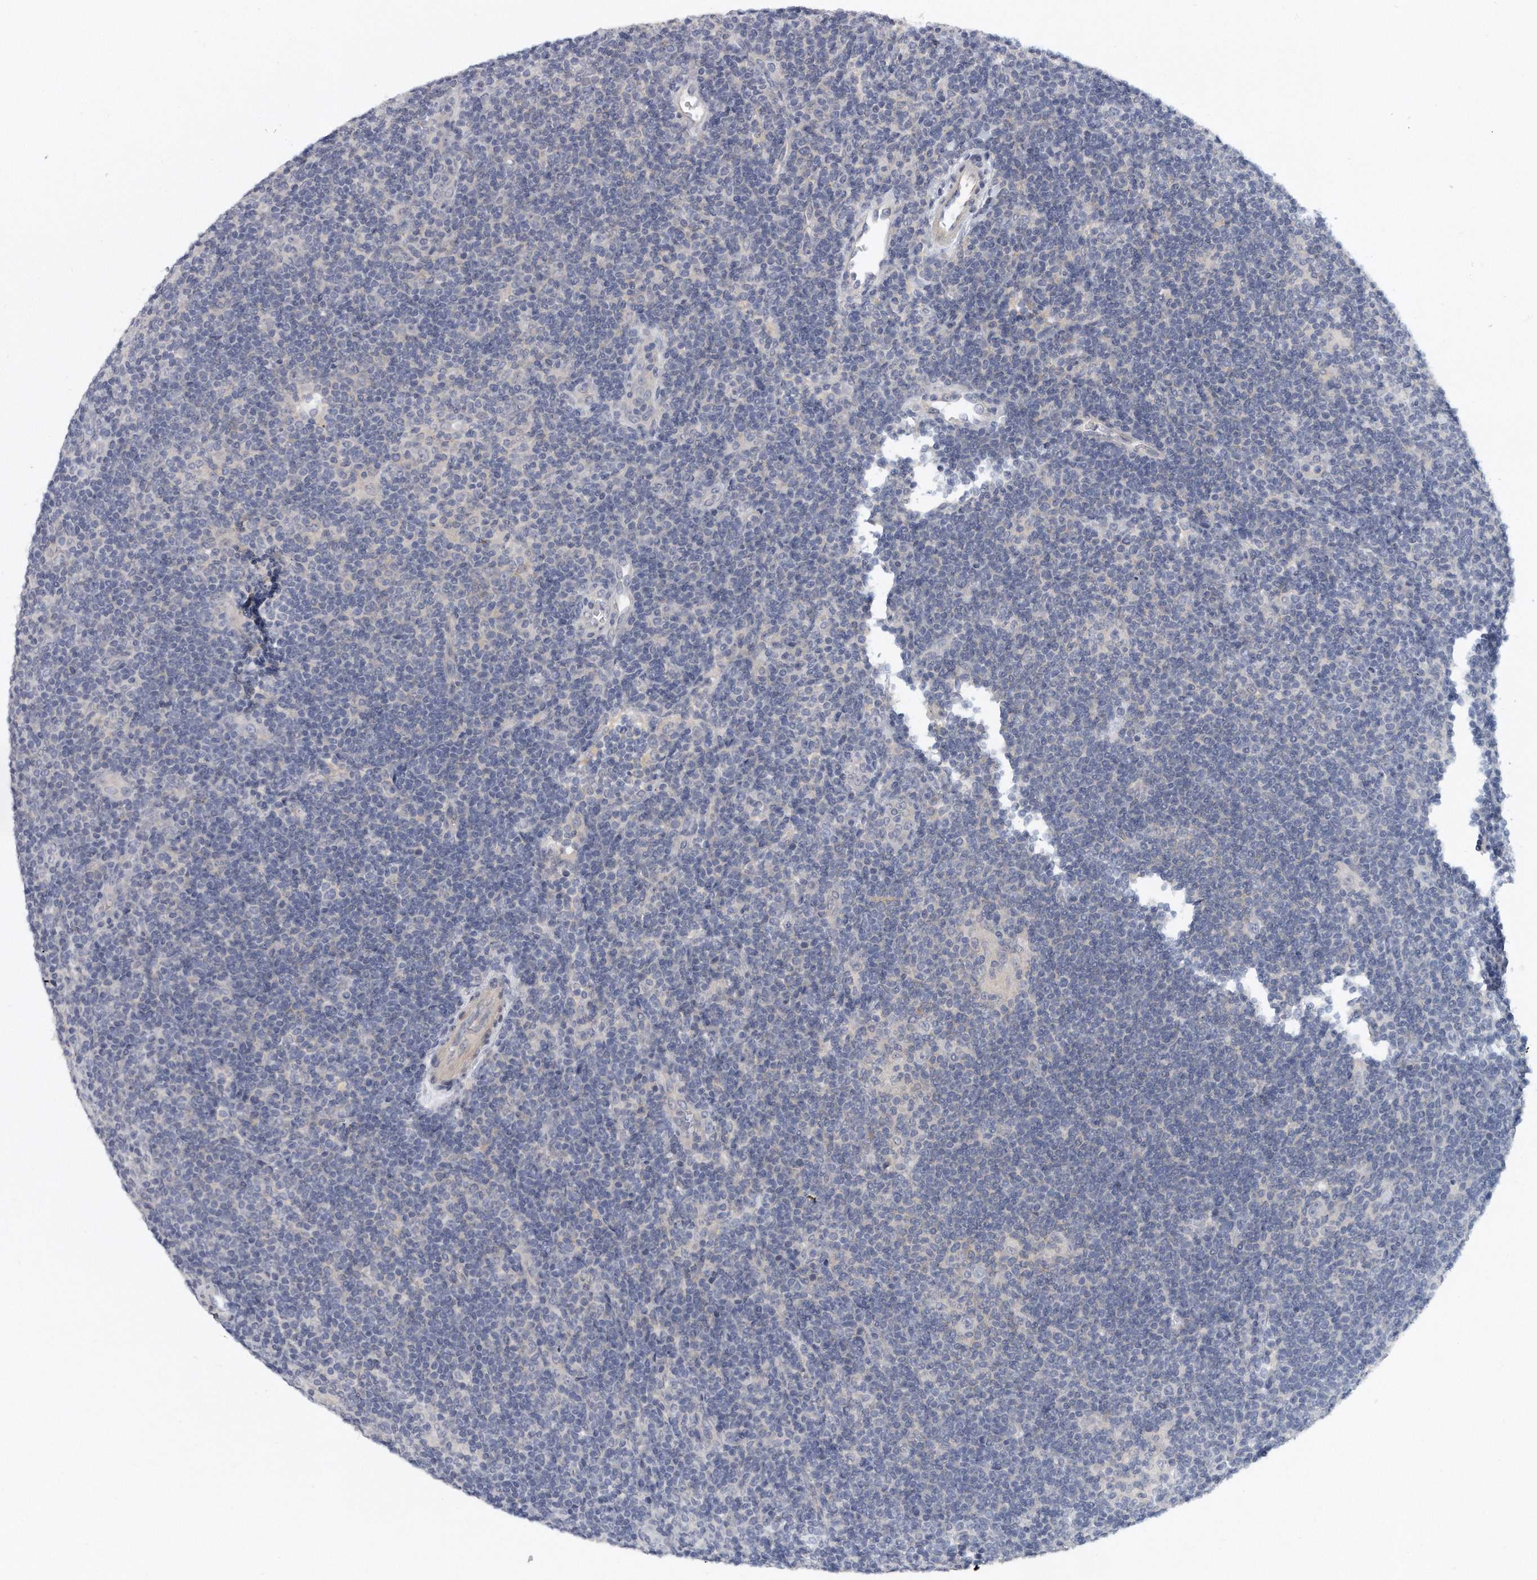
{"staining": {"intensity": "negative", "quantity": "none", "location": "none"}, "tissue": "lymphoma", "cell_type": "Tumor cells", "image_type": "cancer", "snomed": [{"axis": "morphology", "description": "Hodgkin's disease, NOS"}, {"axis": "topography", "description": "Lymph node"}], "caption": "Hodgkin's disease was stained to show a protein in brown. There is no significant positivity in tumor cells.", "gene": "KLHL7", "patient": {"sex": "female", "age": 57}}